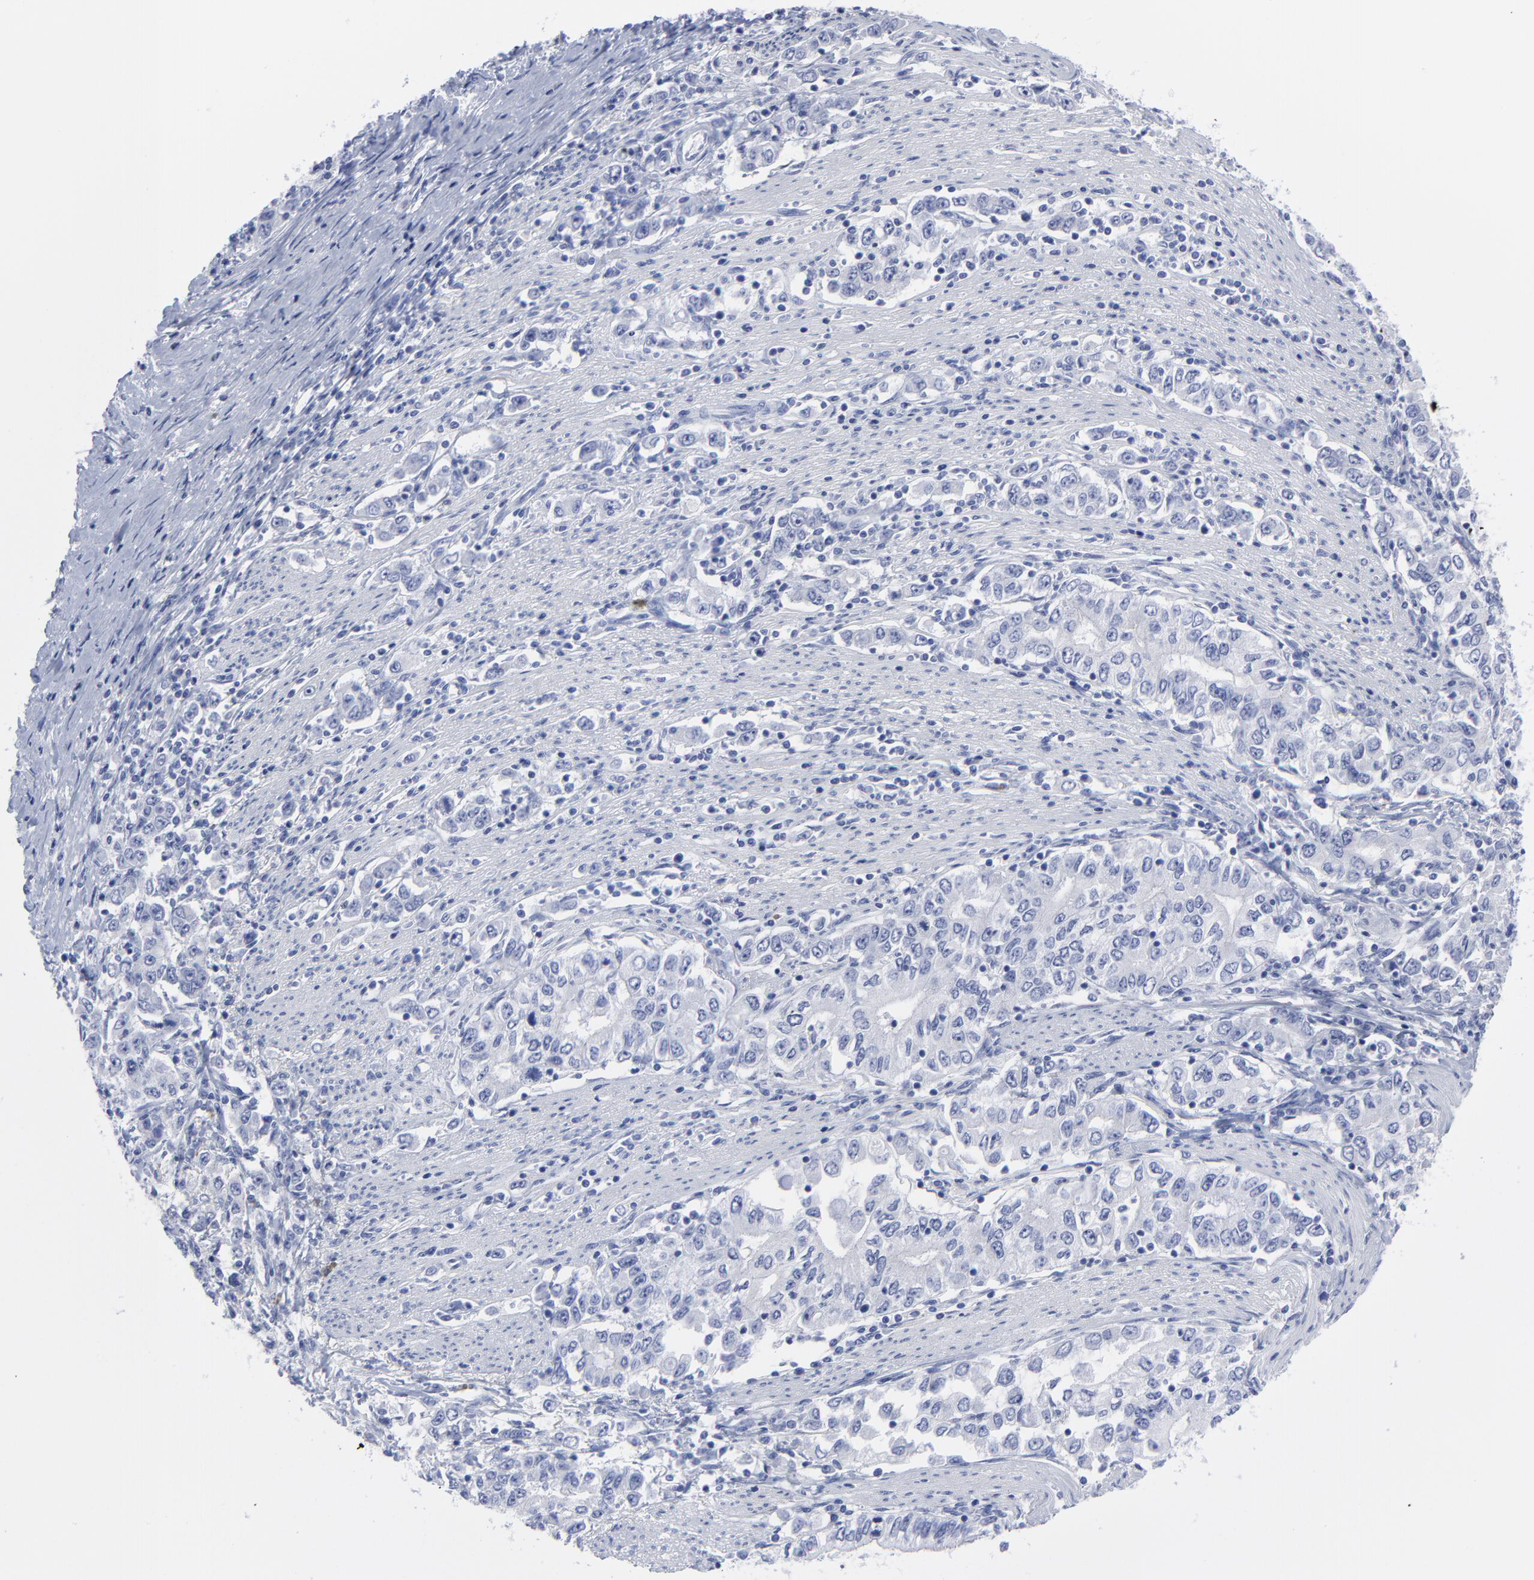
{"staining": {"intensity": "negative", "quantity": "none", "location": "none"}, "tissue": "stomach cancer", "cell_type": "Tumor cells", "image_type": "cancer", "snomed": [{"axis": "morphology", "description": "Adenocarcinoma, NOS"}, {"axis": "topography", "description": "Stomach, lower"}], "caption": "IHC histopathology image of neoplastic tissue: adenocarcinoma (stomach) stained with DAB (3,3'-diaminobenzidine) reveals no significant protein staining in tumor cells. (DAB (3,3'-diaminobenzidine) IHC with hematoxylin counter stain).", "gene": "CNTN3", "patient": {"sex": "female", "age": 72}}